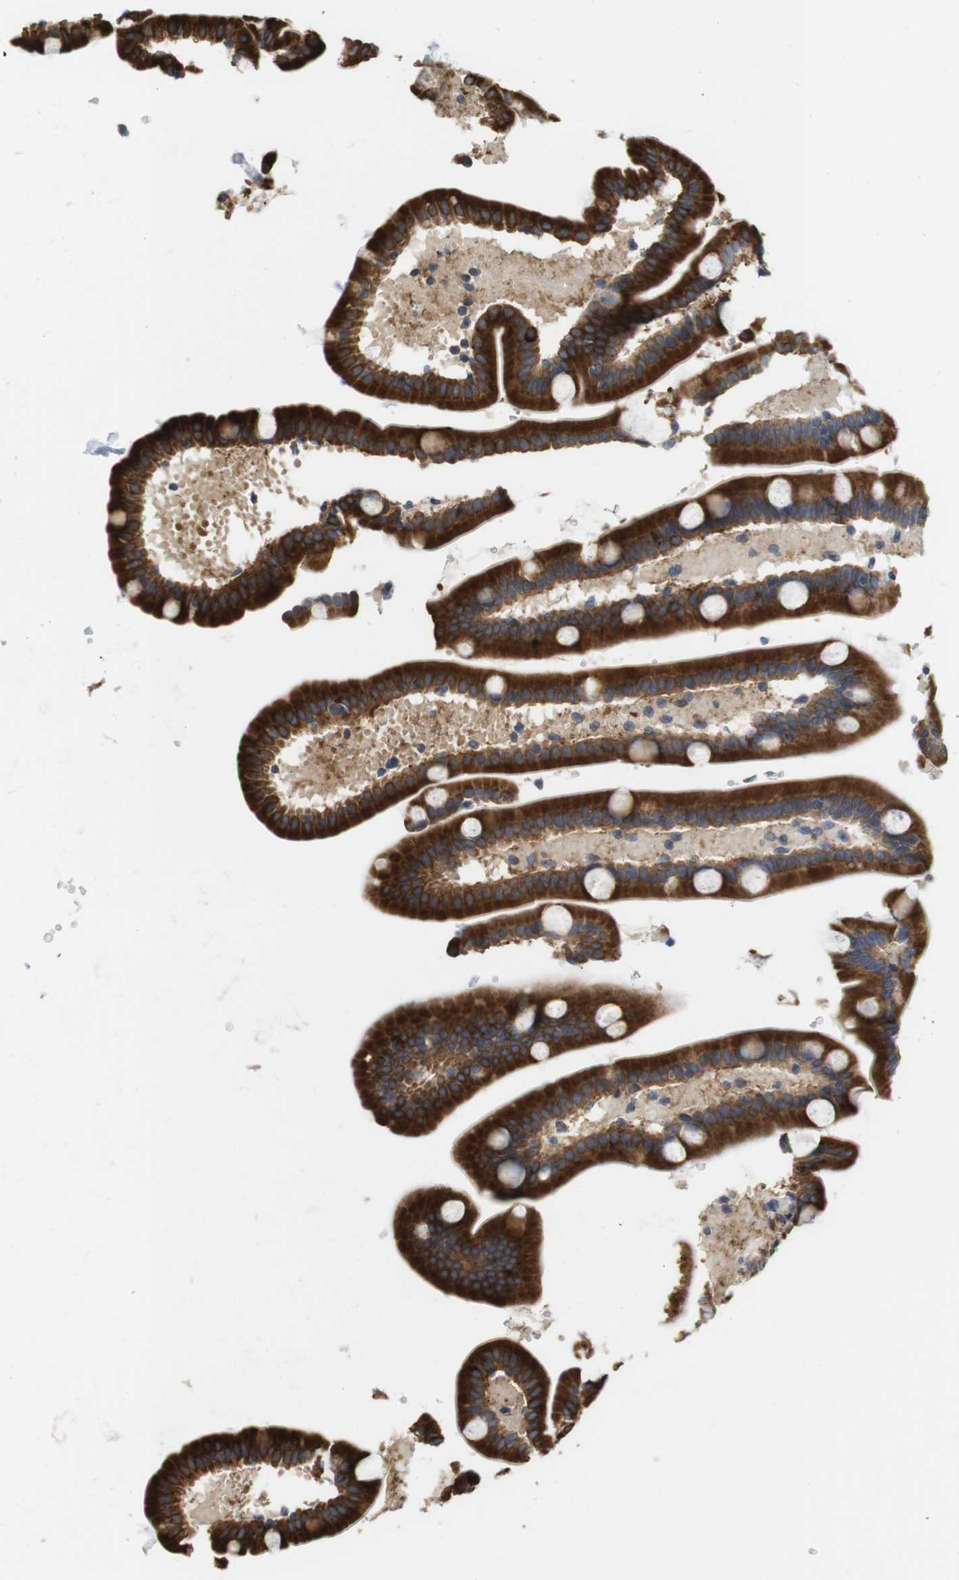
{"staining": {"intensity": "strong", "quantity": ">75%", "location": "cytoplasmic/membranous"}, "tissue": "duodenum", "cell_type": "Glandular cells", "image_type": "normal", "snomed": [{"axis": "morphology", "description": "Normal tissue, NOS"}, {"axis": "topography", "description": "Duodenum"}], "caption": "Duodenum stained with a brown dye reveals strong cytoplasmic/membranous positive expression in about >75% of glandular cells.", "gene": "PCNX2", "patient": {"sex": "male", "age": 54}}